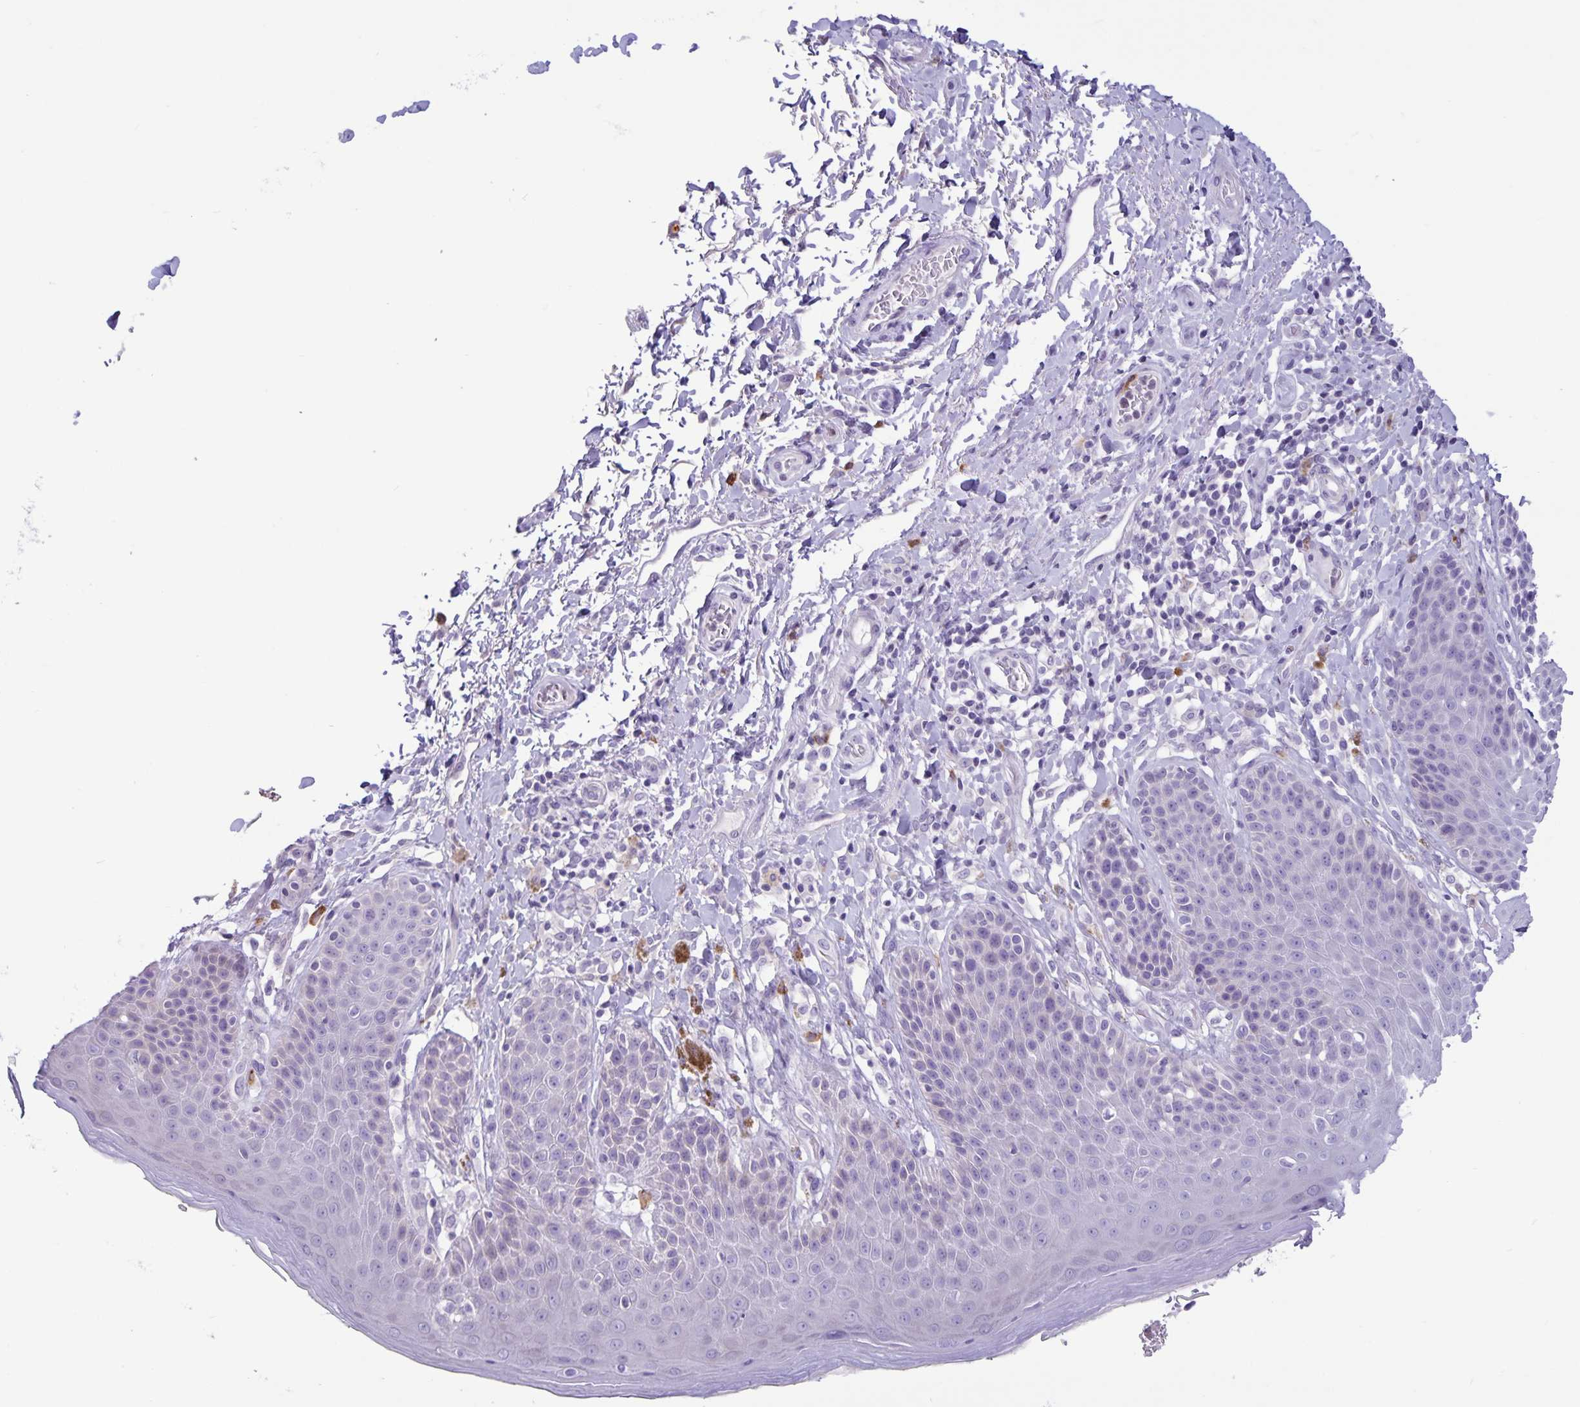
{"staining": {"intensity": "negative", "quantity": "none", "location": "none"}, "tissue": "skin", "cell_type": "Epidermal cells", "image_type": "normal", "snomed": [{"axis": "morphology", "description": "Normal tissue, NOS"}, {"axis": "topography", "description": "Anal"}, {"axis": "topography", "description": "Peripheral nerve tissue"}], "caption": "DAB (3,3'-diaminobenzidine) immunohistochemical staining of unremarkable skin displays no significant expression in epidermal cells.", "gene": "IBTK", "patient": {"sex": "male", "age": 51}}